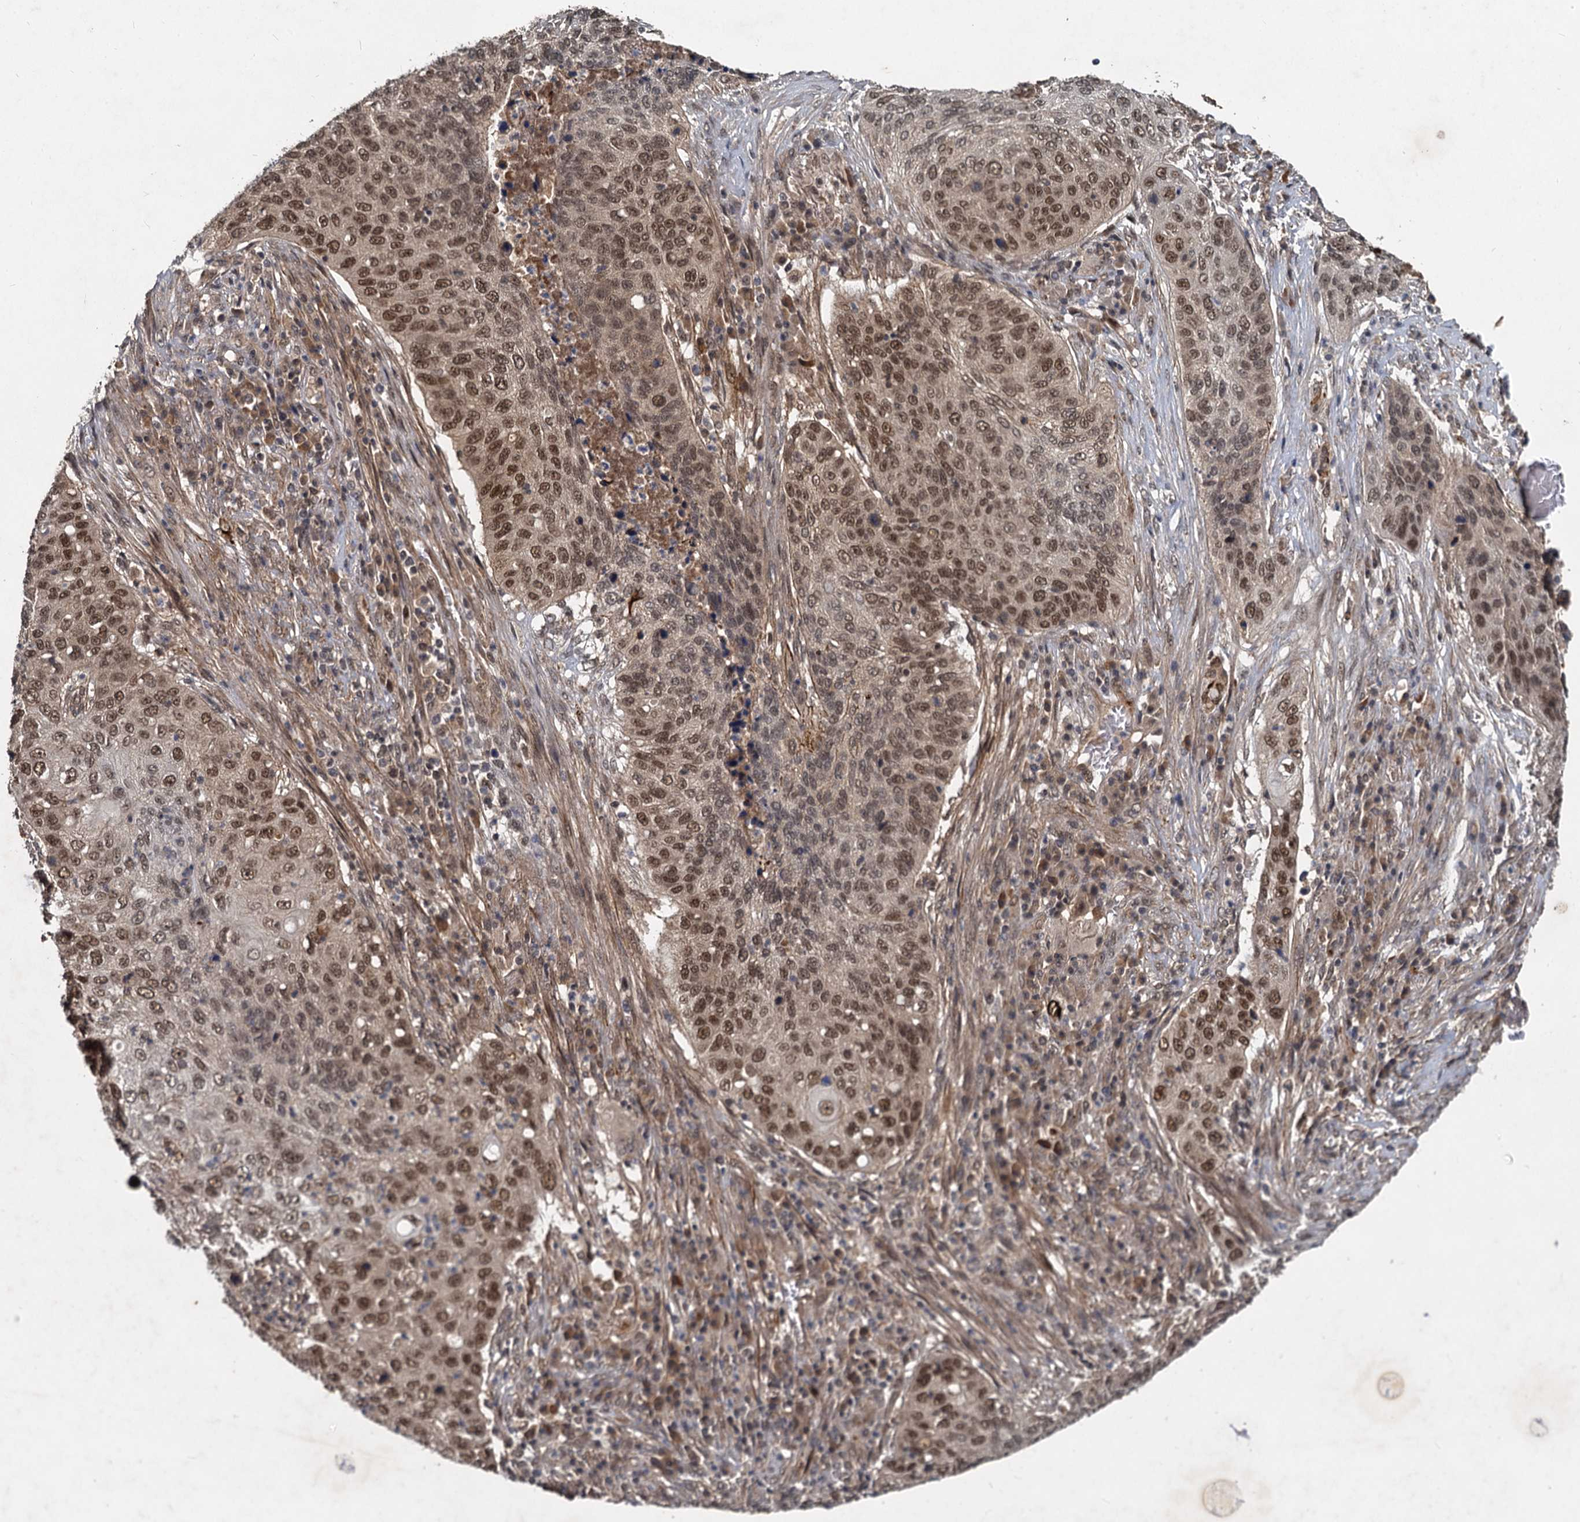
{"staining": {"intensity": "moderate", "quantity": ">75%", "location": "nuclear"}, "tissue": "lung cancer", "cell_type": "Tumor cells", "image_type": "cancer", "snomed": [{"axis": "morphology", "description": "Squamous cell carcinoma, NOS"}, {"axis": "topography", "description": "Lung"}], "caption": "Tumor cells reveal medium levels of moderate nuclear positivity in about >75% of cells in human lung squamous cell carcinoma.", "gene": "RITA1", "patient": {"sex": "female", "age": 63}}